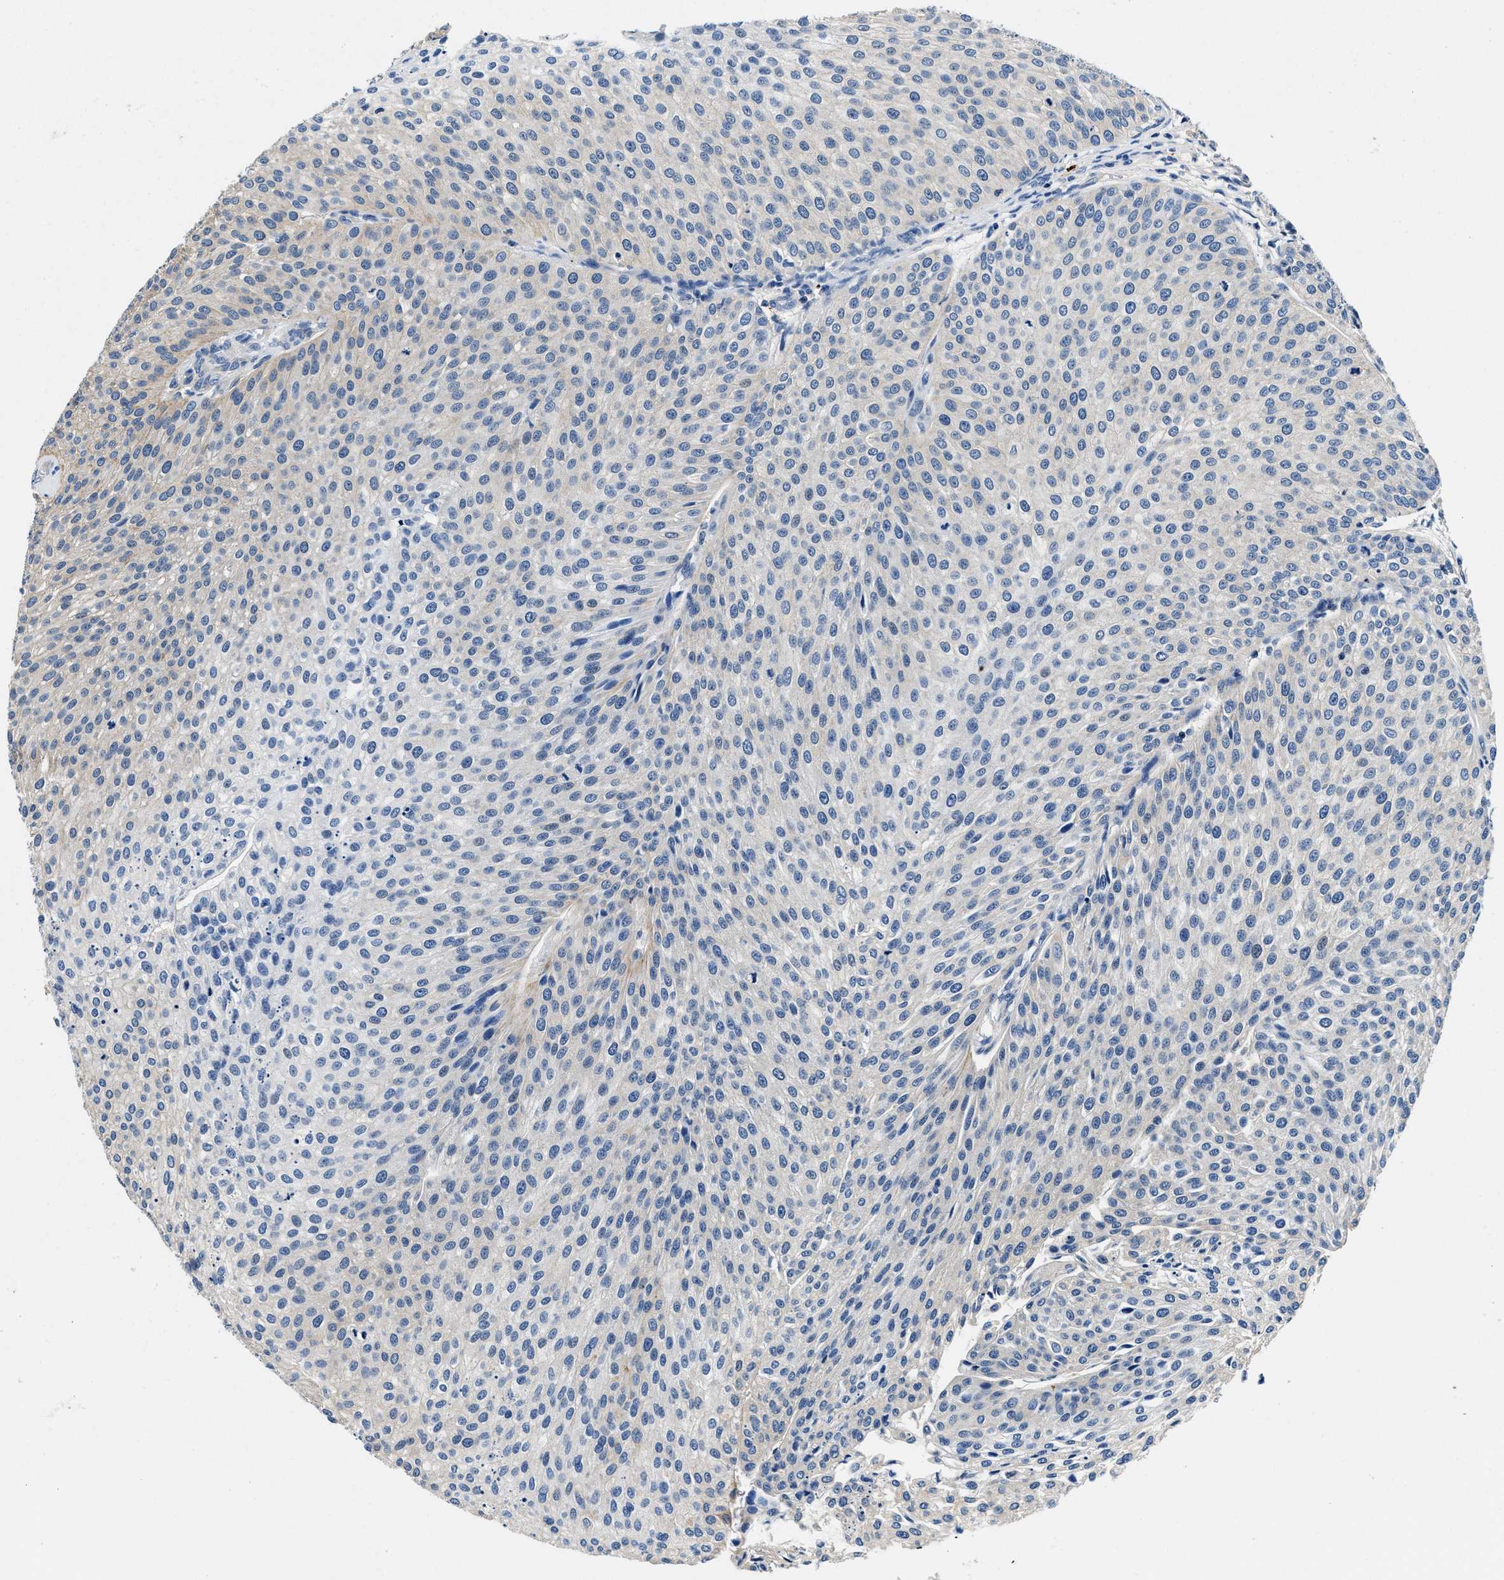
{"staining": {"intensity": "weak", "quantity": "<25%", "location": "cytoplasmic/membranous"}, "tissue": "urothelial cancer", "cell_type": "Tumor cells", "image_type": "cancer", "snomed": [{"axis": "morphology", "description": "Urothelial carcinoma, Low grade"}, {"axis": "topography", "description": "Smooth muscle"}, {"axis": "topography", "description": "Urinary bladder"}], "caption": "This is an IHC histopathology image of urothelial carcinoma (low-grade). There is no positivity in tumor cells.", "gene": "ZFAND3", "patient": {"sex": "male", "age": 60}}